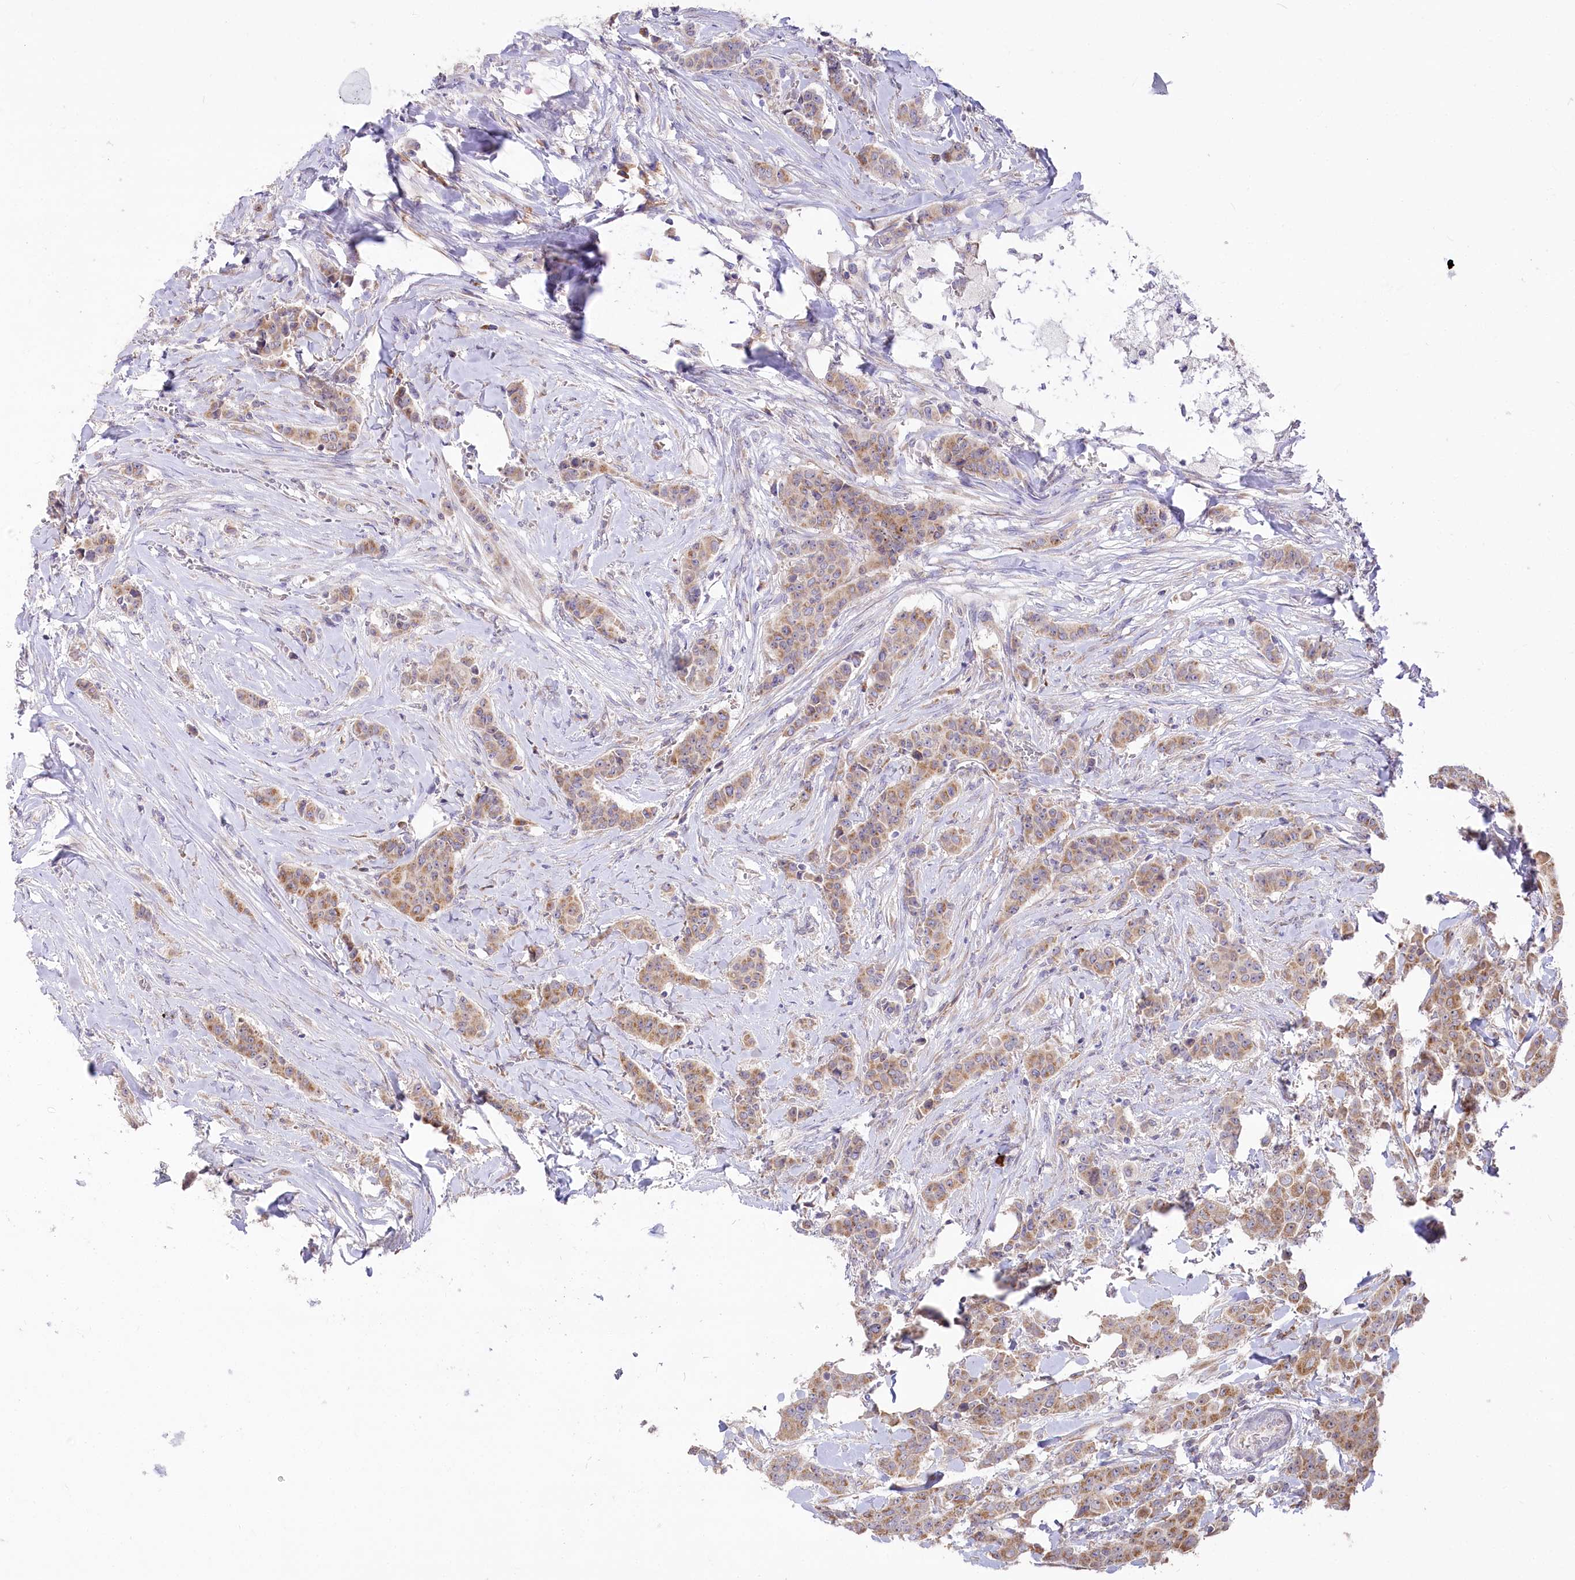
{"staining": {"intensity": "moderate", "quantity": "25%-75%", "location": "cytoplasmic/membranous"}, "tissue": "breast cancer", "cell_type": "Tumor cells", "image_type": "cancer", "snomed": [{"axis": "morphology", "description": "Duct carcinoma"}, {"axis": "topography", "description": "Breast"}], "caption": "IHC of human intraductal carcinoma (breast) exhibits medium levels of moderate cytoplasmic/membranous staining in about 25%-75% of tumor cells.", "gene": "STT3B", "patient": {"sex": "female", "age": 40}}